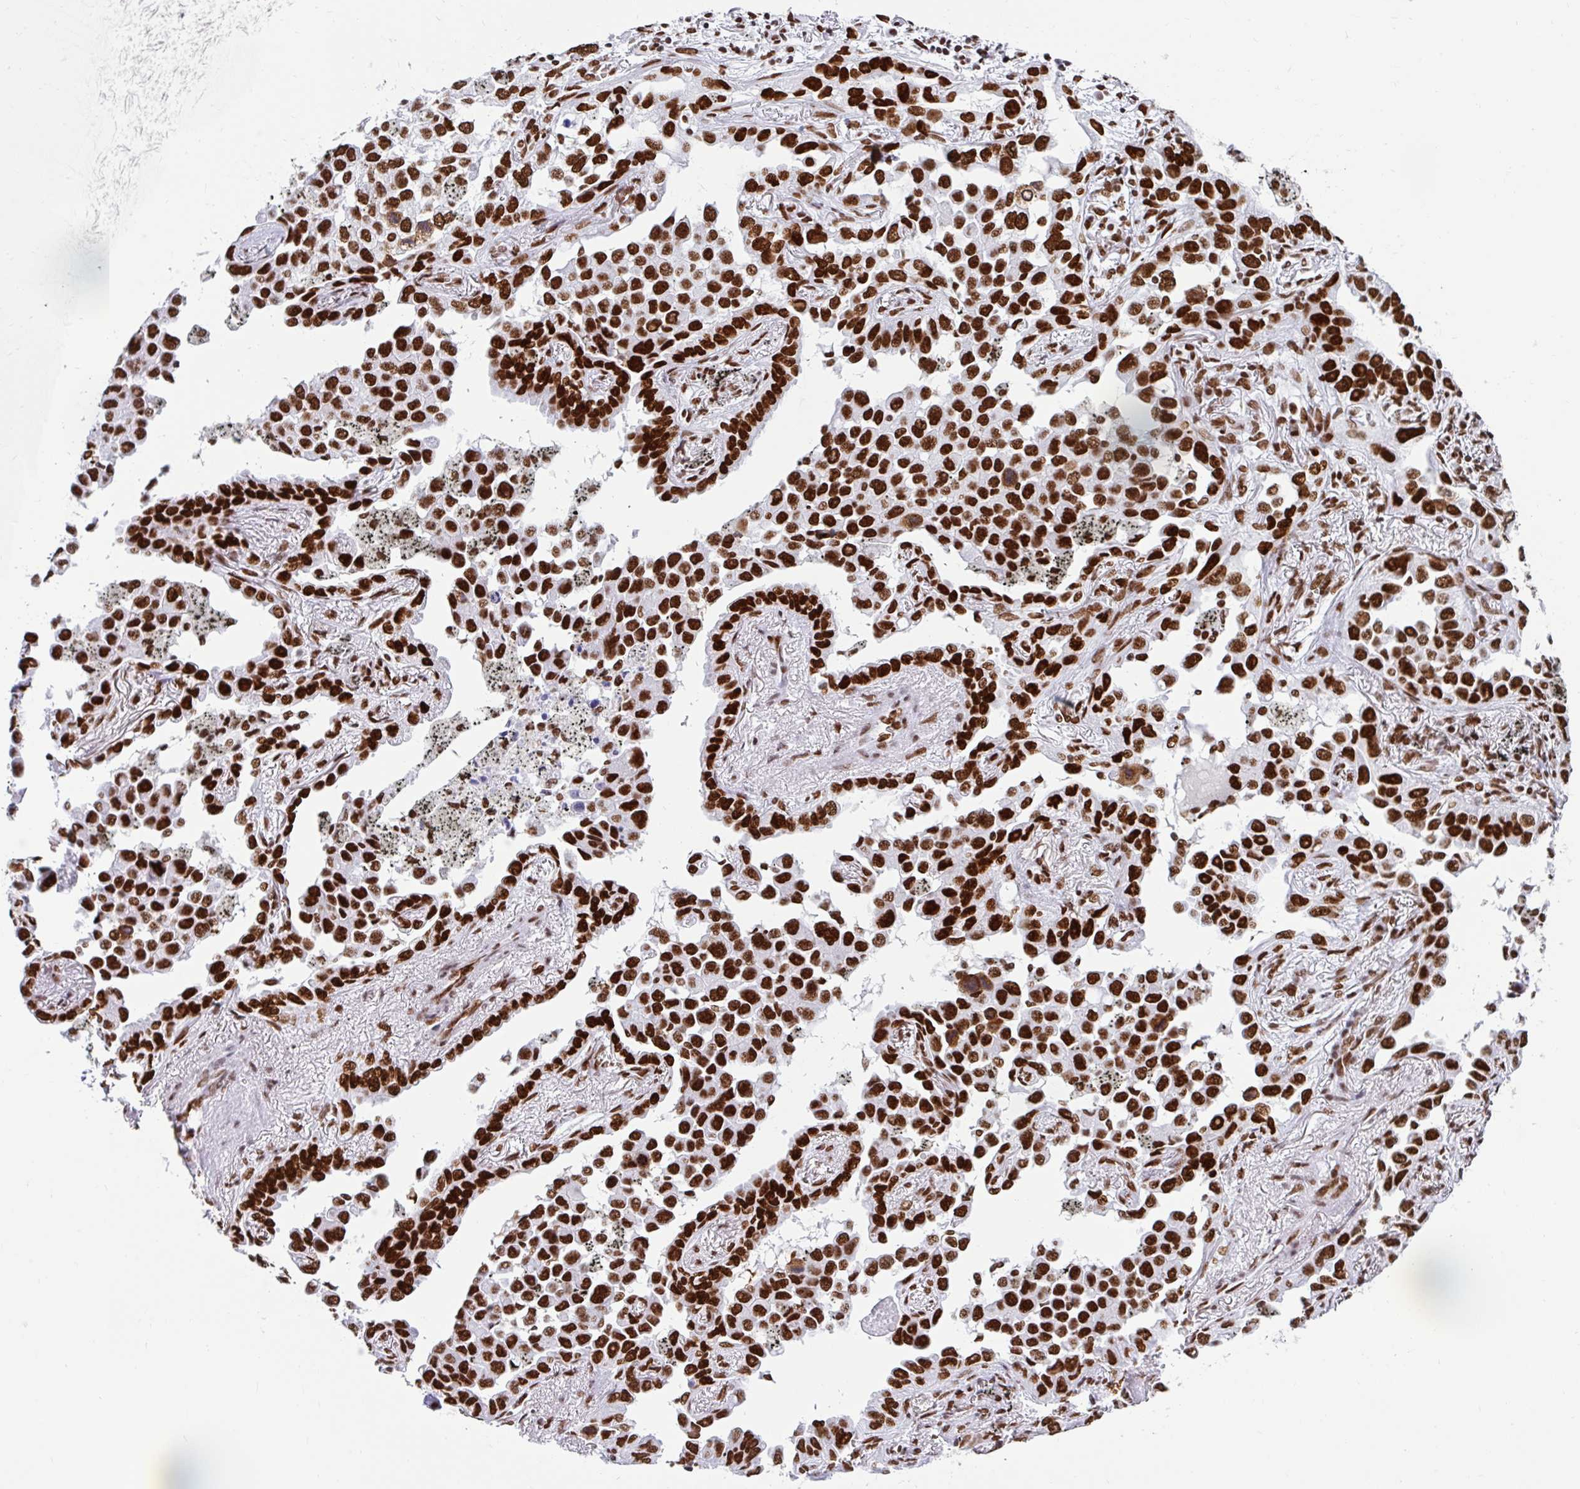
{"staining": {"intensity": "strong", "quantity": ">75%", "location": "nuclear"}, "tissue": "lung cancer", "cell_type": "Tumor cells", "image_type": "cancer", "snomed": [{"axis": "morphology", "description": "Adenocarcinoma, NOS"}, {"axis": "topography", "description": "Lung"}], "caption": "Adenocarcinoma (lung) stained with DAB immunohistochemistry (IHC) demonstrates high levels of strong nuclear staining in about >75% of tumor cells.", "gene": "KHDRBS1", "patient": {"sex": "male", "age": 67}}